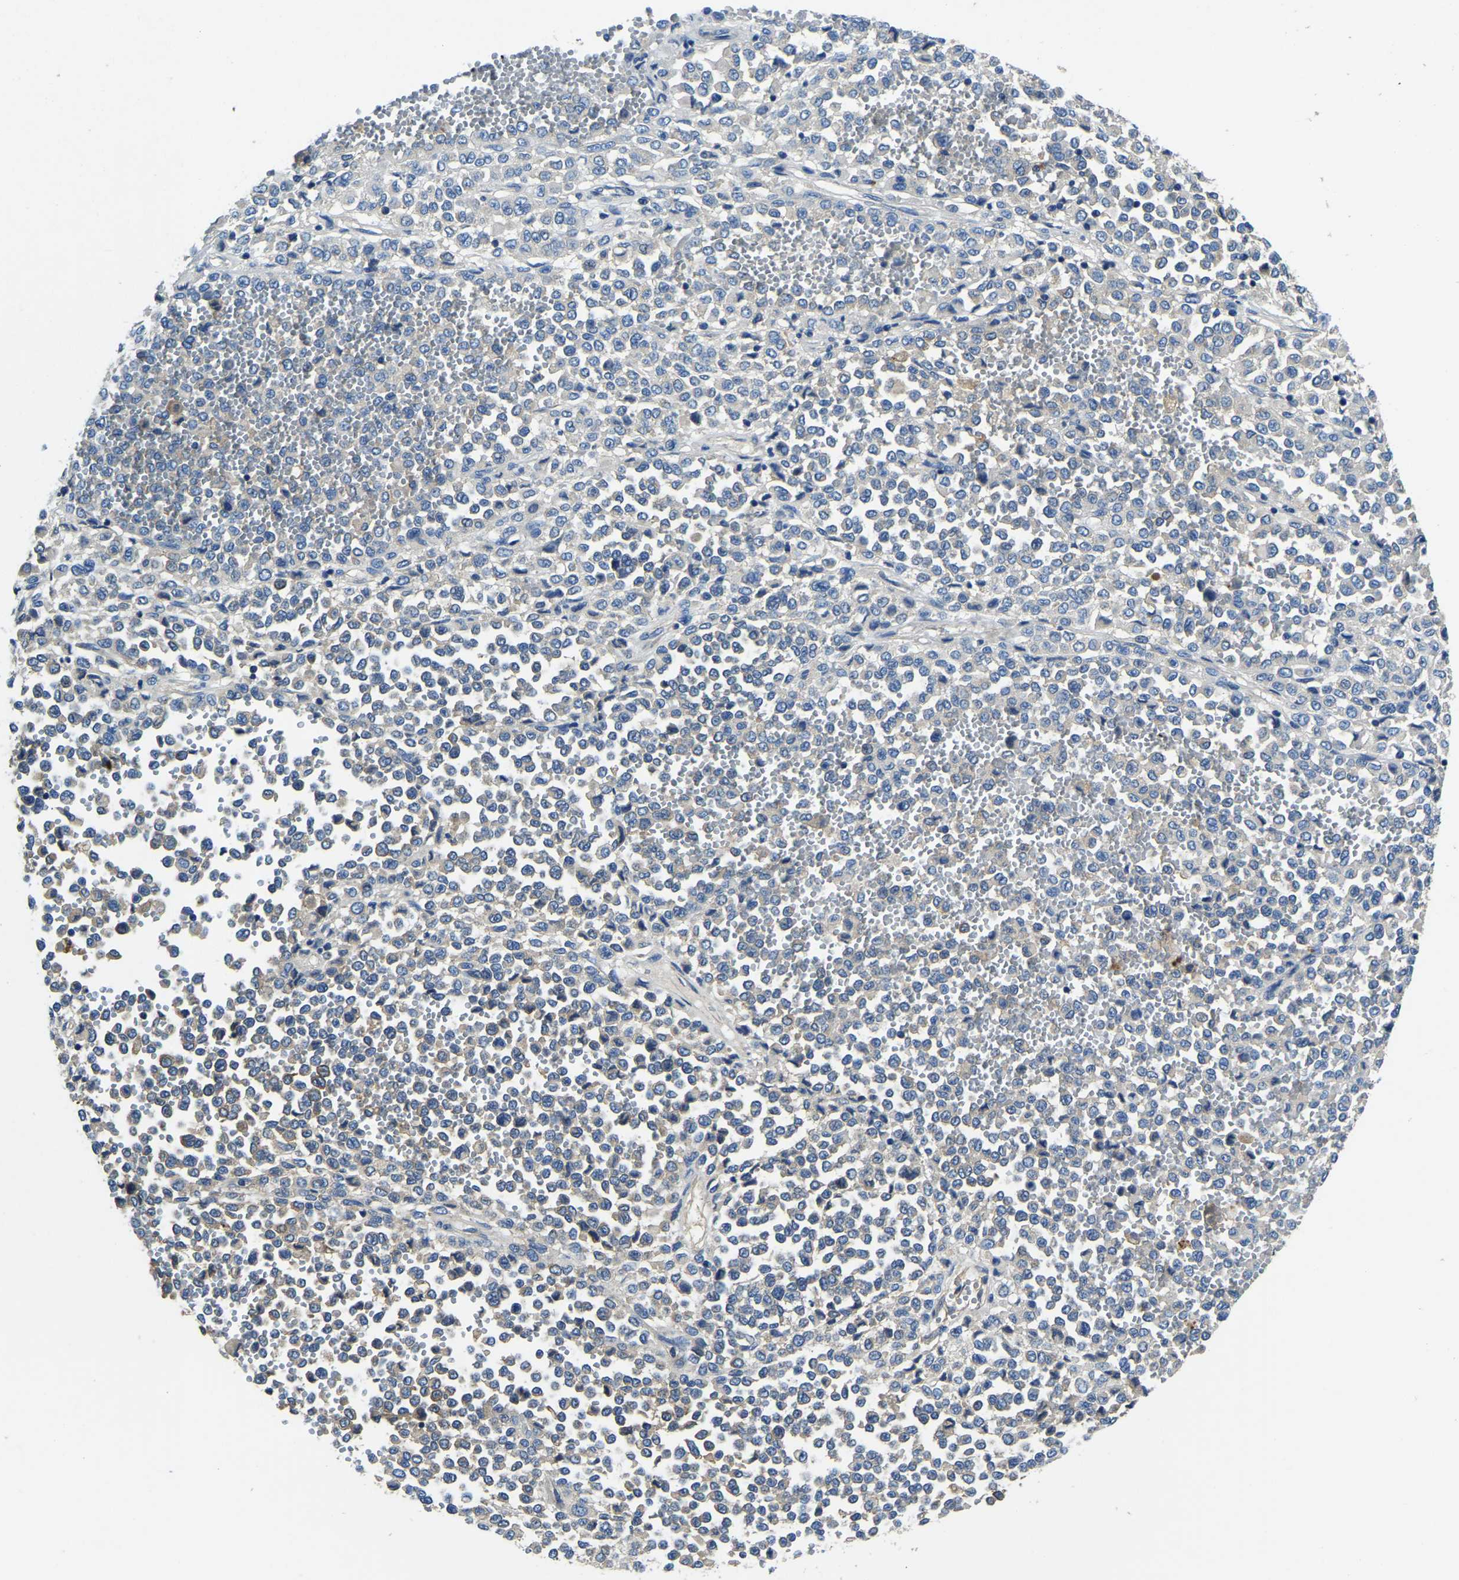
{"staining": {"intensity": "negative", "quantity": "none", "location": "none"}, "tissue": "melanoma", "cell_type": "Tumor cells", "image_type": "cancer", "snomed": [{"axis": "morphology", "description": "Malignant melanoma, Metastatic site"}, {"axis": "topography", "description": "Pancreas"}], "caption": "IHC histopathology image of malignant melanoma (metastatic site) stained for a protein (brown), which exhibits no expression in tumor cells.", "gene": "STAT2", "patient": {"sex": "female", "age": 30}}